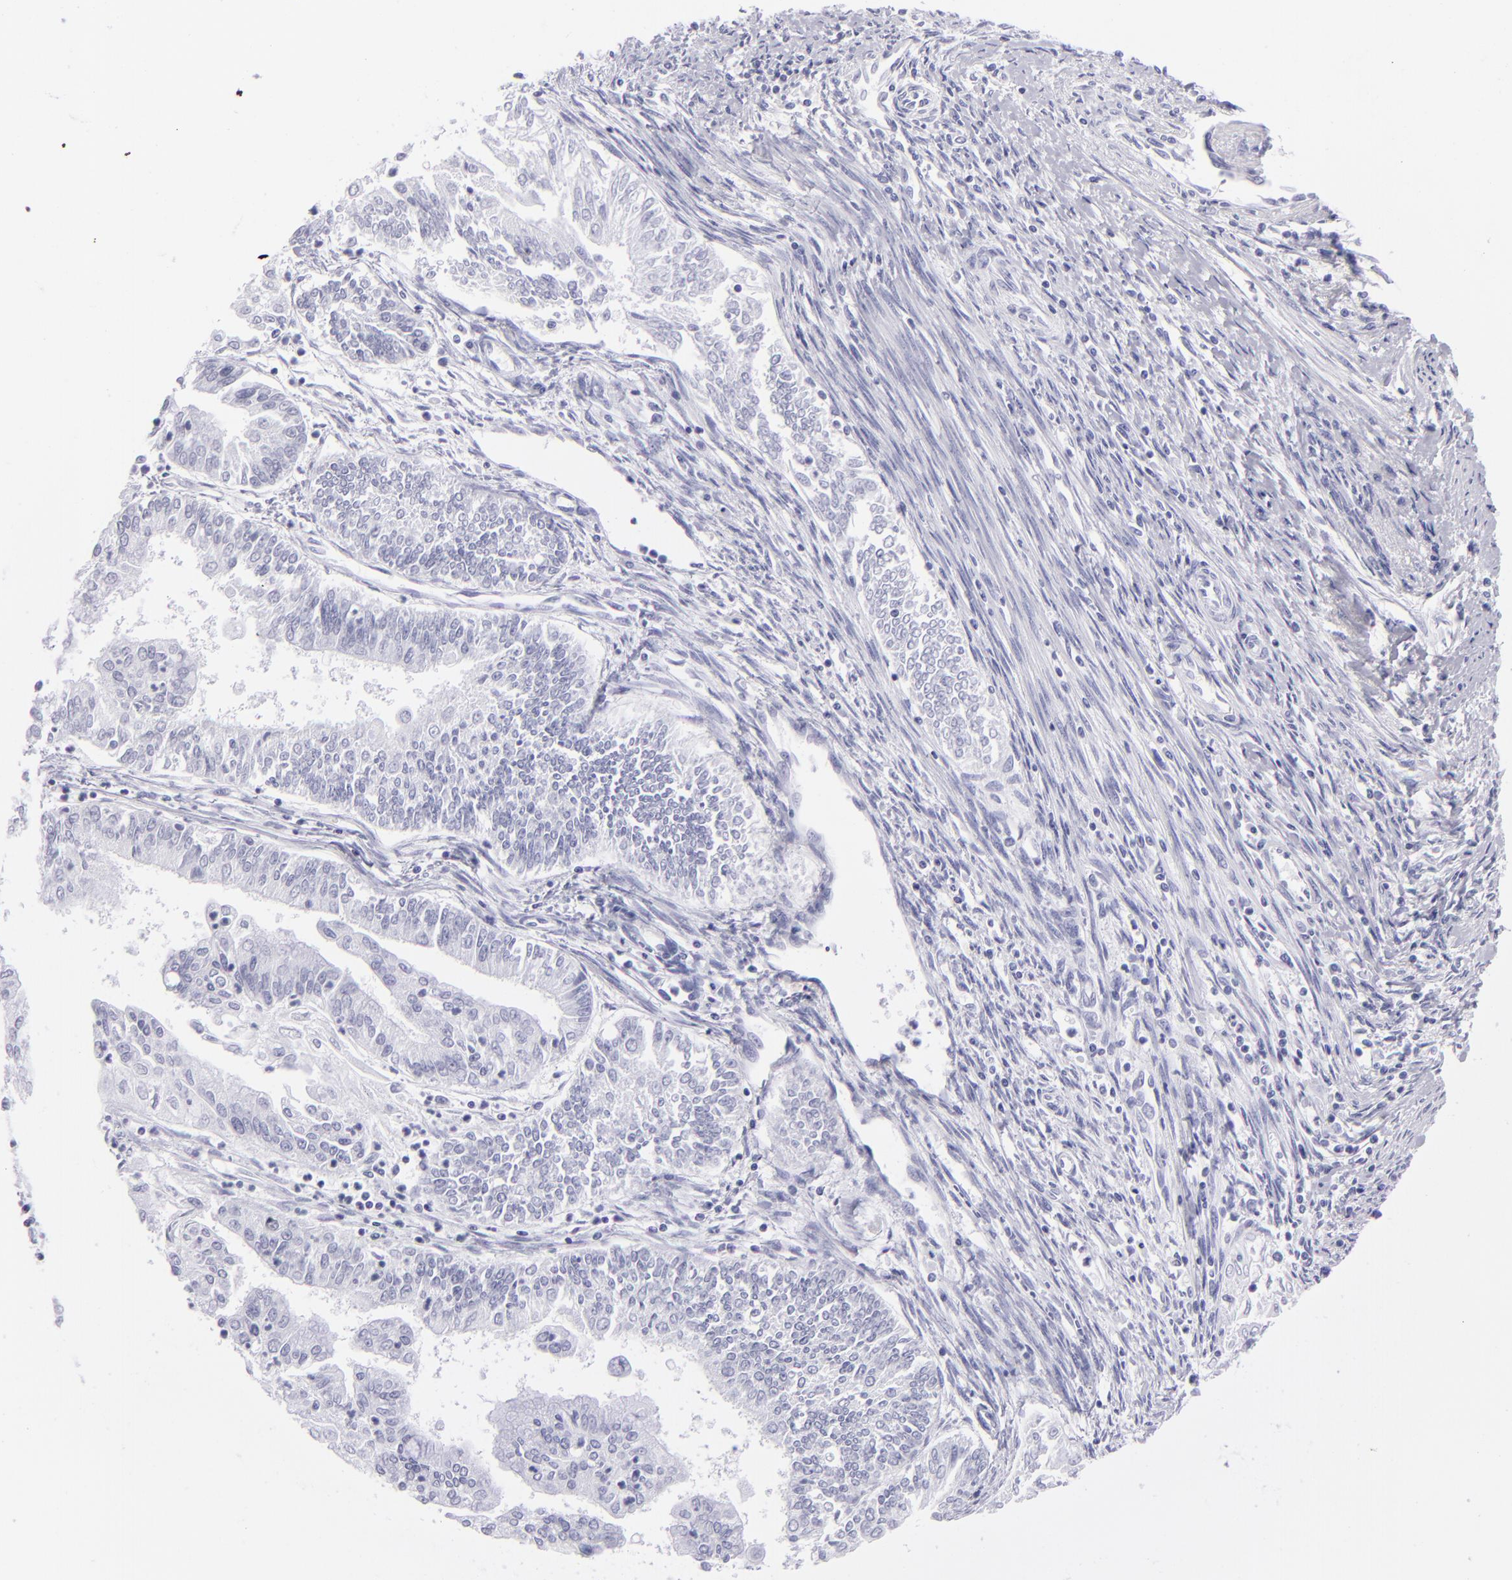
{"staining": {"intensity": "negative", "quantity": "none", "location": "none"}, "tissue": "endometrial cancer", "cell_type": "Tumor cells", "image_type": "cancer", "snomed": [{"axis": "morphology", "description": "Adenocarcinoma, NOS"}, {"axis": "topography", "description": "Endometrium"}], "caption": "Tumor cells show no significant protein staining in endometrial cancer (adenocarcinoma).", "gene": "PVALB", "patient": {"sex": "female", "age": 75}}